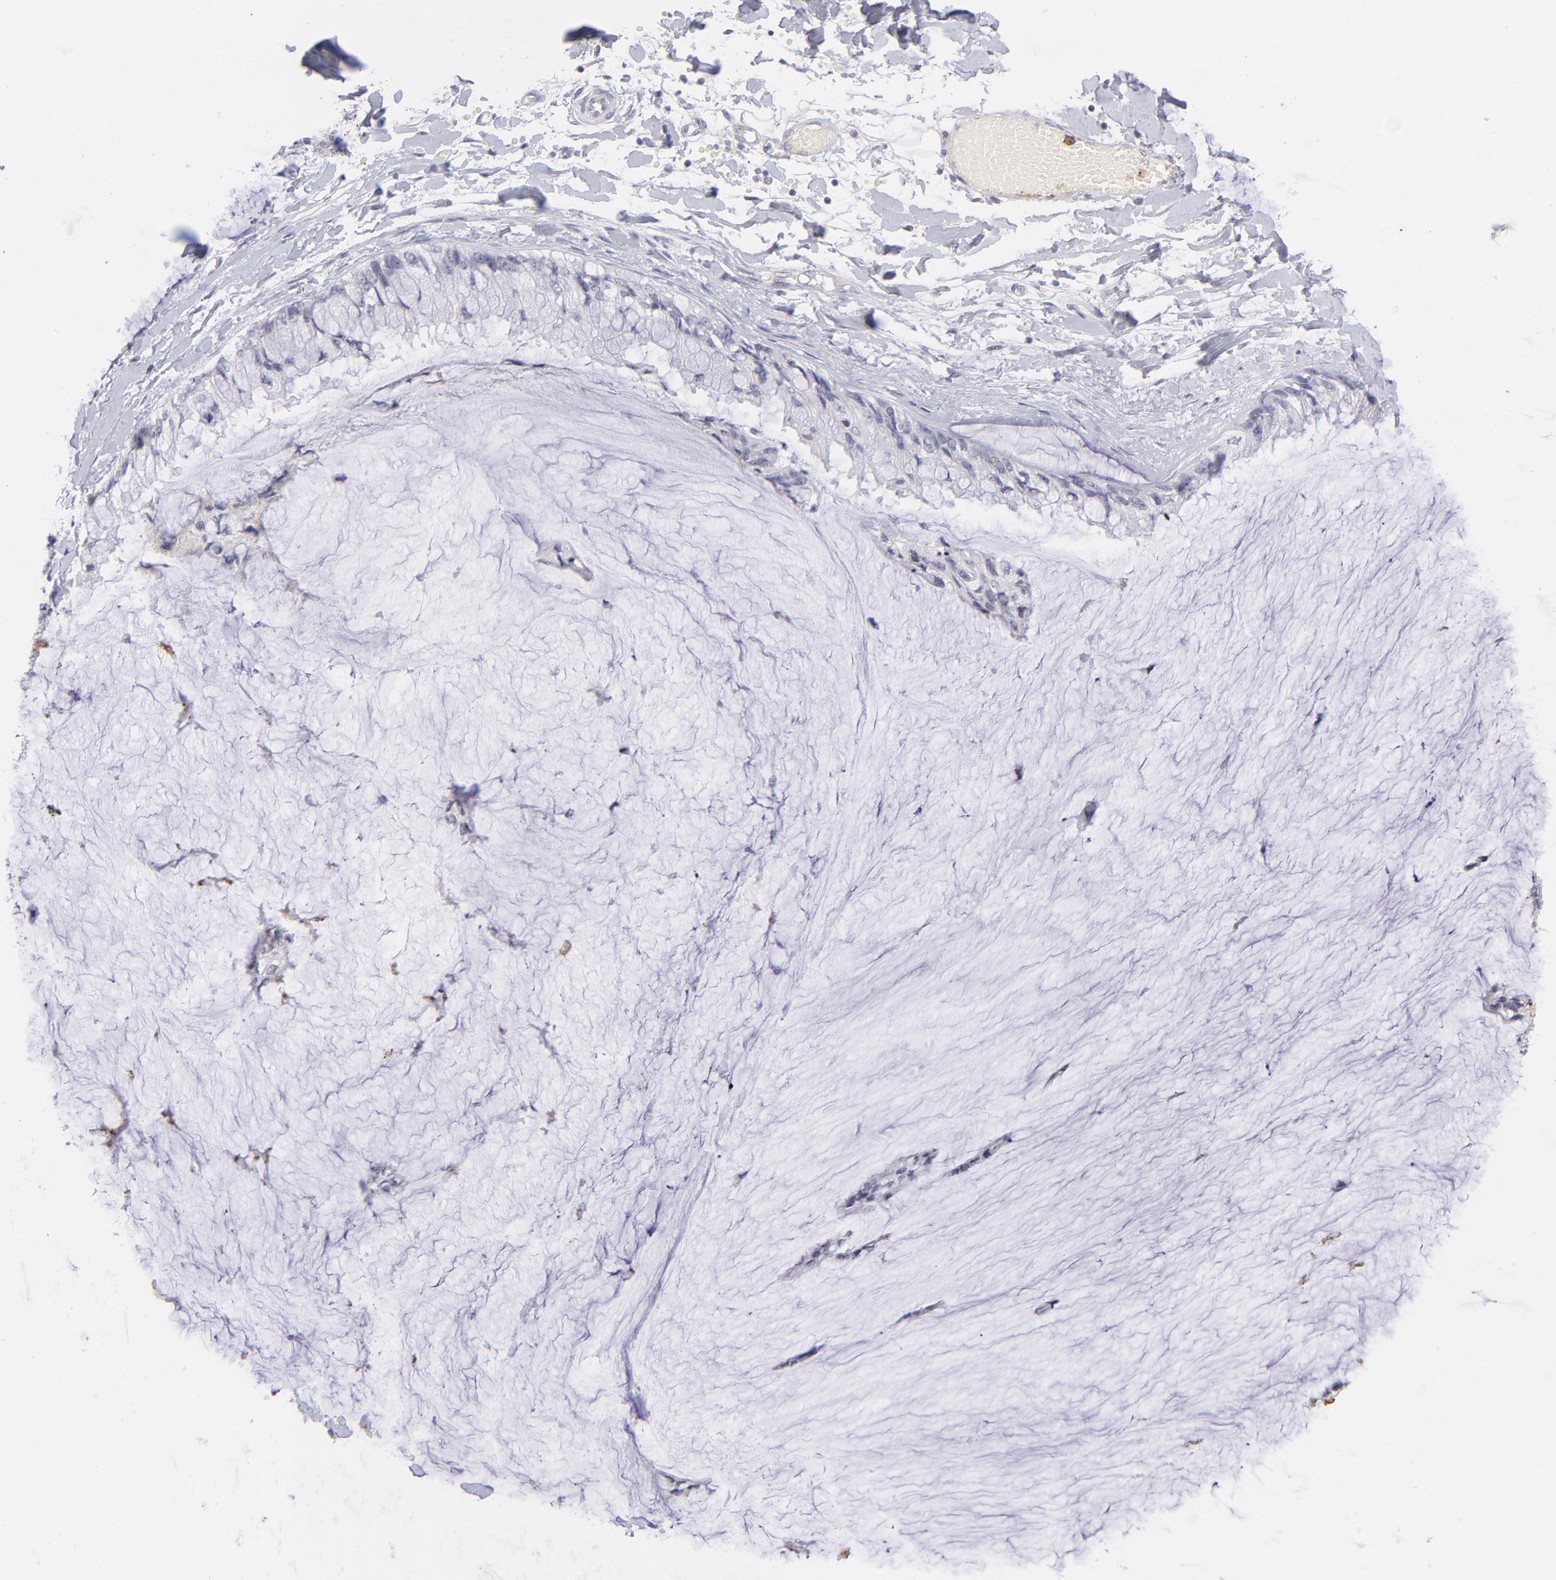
{"staining": {"intensity": "negative", "quantity": "none", "location": "none"}, "tissue": "ovarian cancer", "cell_type": "Tumor cells", "image_type": "cancer", "snomed": [{"axis": "morphology", "description": "Cystadenocarcinoma, mucinous, NOS"}, {"axis": "topography", "description": "Ovary"}], "caption": "Ovarian cancer (mucinous cystadenocarcinoma) stained for a protein using immunohistochemistry demonstrates no staining tumor cells.", "gene": "LTB4R", "patient": {"sex": "female", "age": 39}}